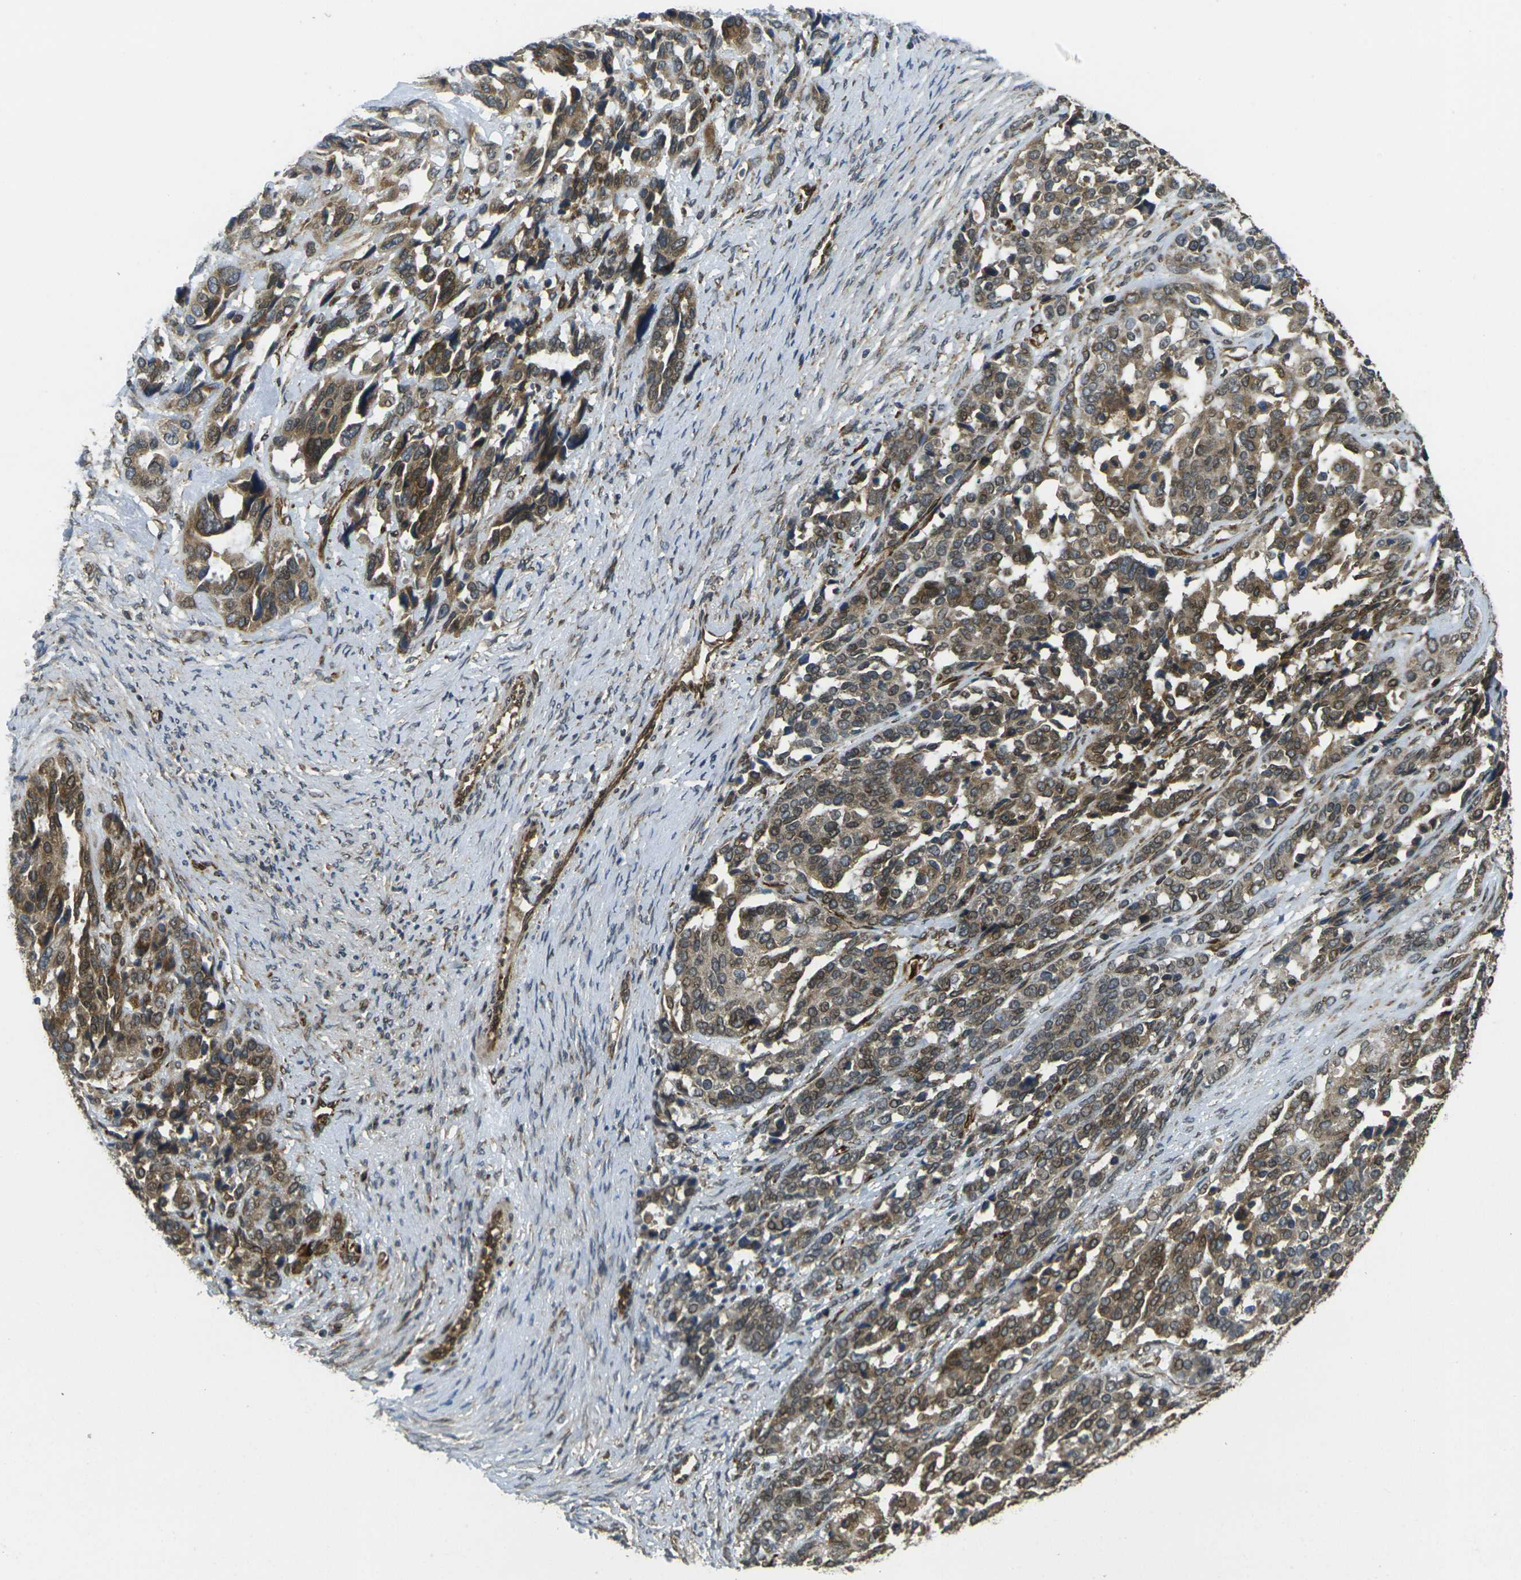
{"staining": {"intensity": "moderate", "quantity": ">75%", "location": "cytoplasmic/membranous"}, "tissue": "ovarian cancer", "cell_type": "Tumor cells", "image_type": "cancer", "snomed": [{"axis": "morphology", "description": "Cystadenocarcinoma, serous, NOS"}, {"axis": "topography", "description": "Ovary"}], "caption": "Ovarian cancer was stained to show a protein in brown. There is medium levels of moderate cytoplasmic/membranous staining in approximately >75% of tumor cells. The staining was performed using DAB to visualize the protein expression in brown, while the nuclei were stained in blue with hematoxylin (Magnification: 20x).", "gene": "FUT11", "patient": {"sex": "female", "age": 44}}